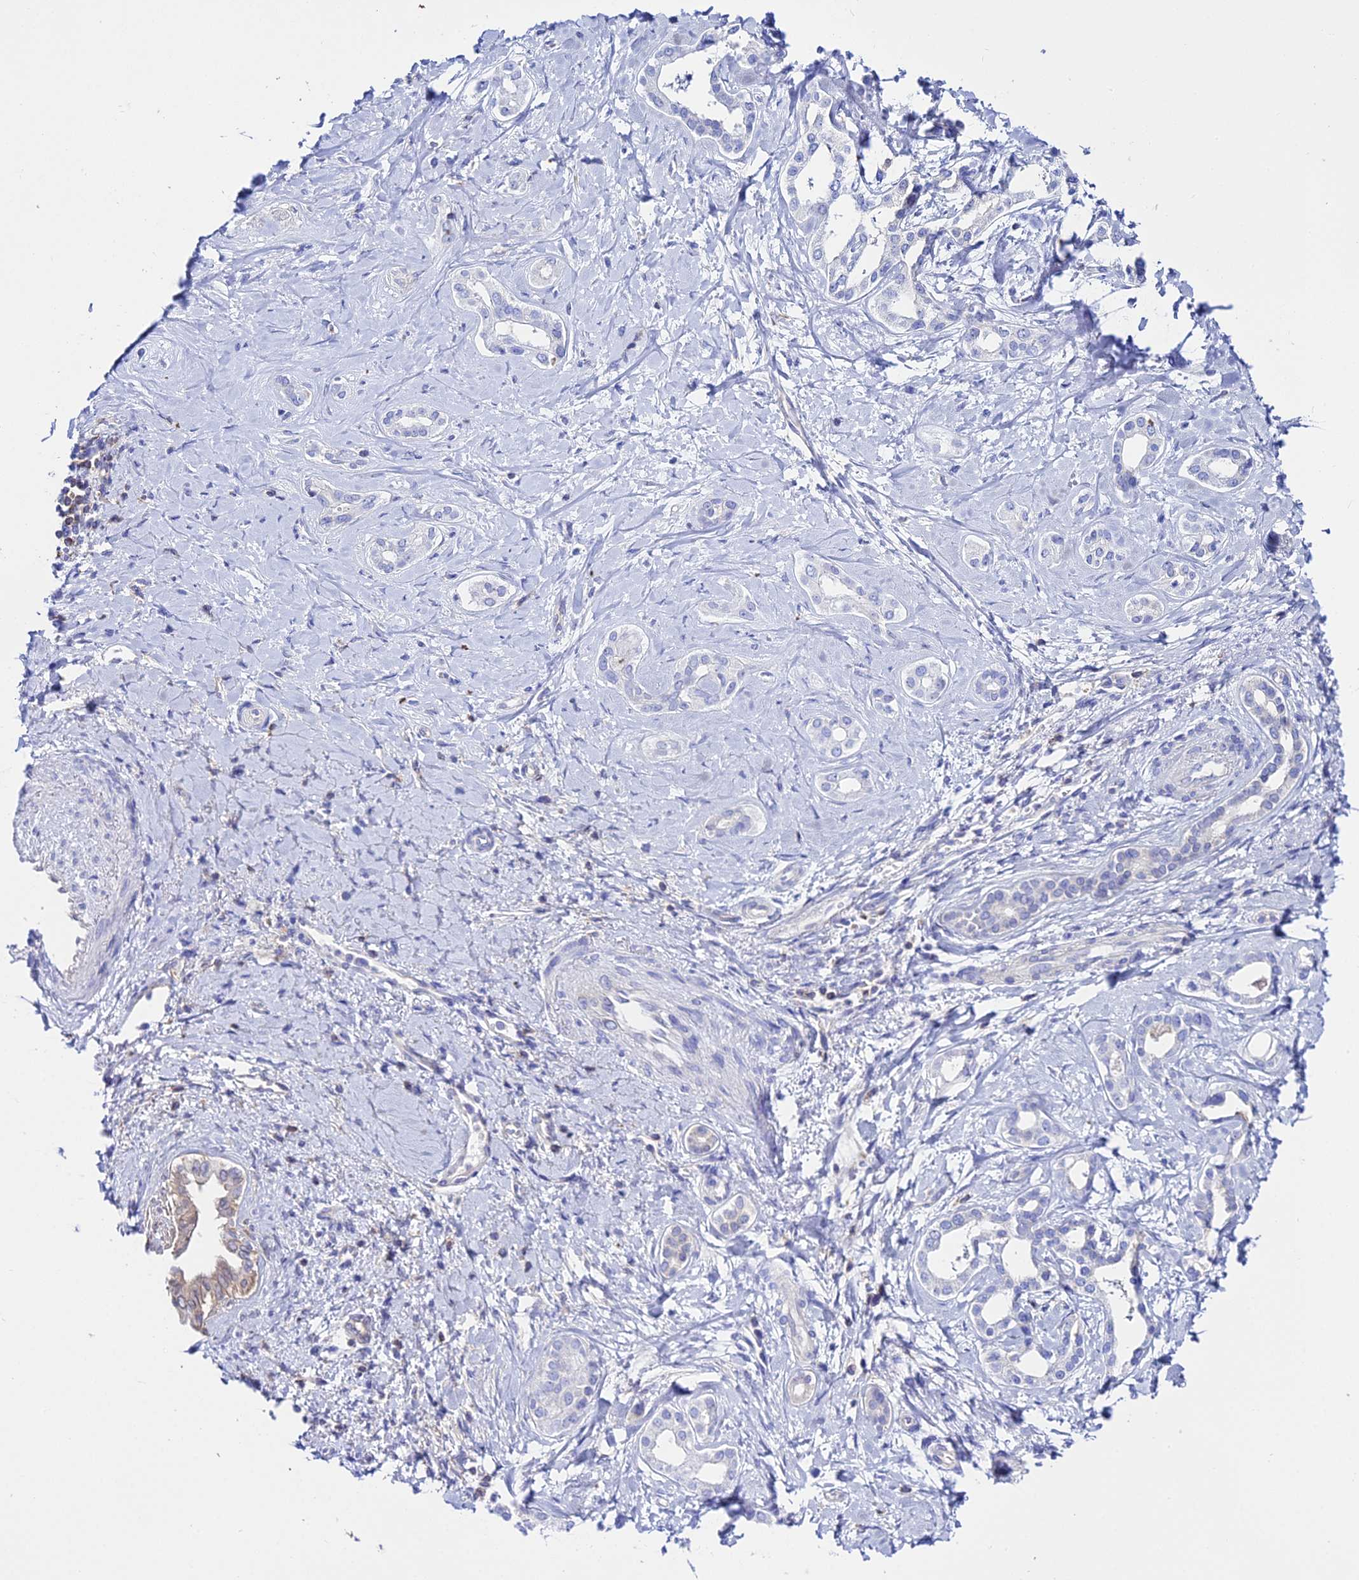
{"staining": {"intensity": "negative", "quantity": "none", "location": "none"}, "tissue": "liver cancer", "cell_type": "Tumor cells", "image_type": "cancer", "snomed": [{"axis": "morphology", "description": "Cholangiocarcinoma"}, {"axis": "topography", "description": "Liver"}], "caption": "A high-resolution histopathology image shows immunohistochemistry staining of liver cancer (cholangiocarcinoma), which shows no significant expression in tumor cells.", "gene": "S100A16", "patient": {"sex": "female", "age": 77}}